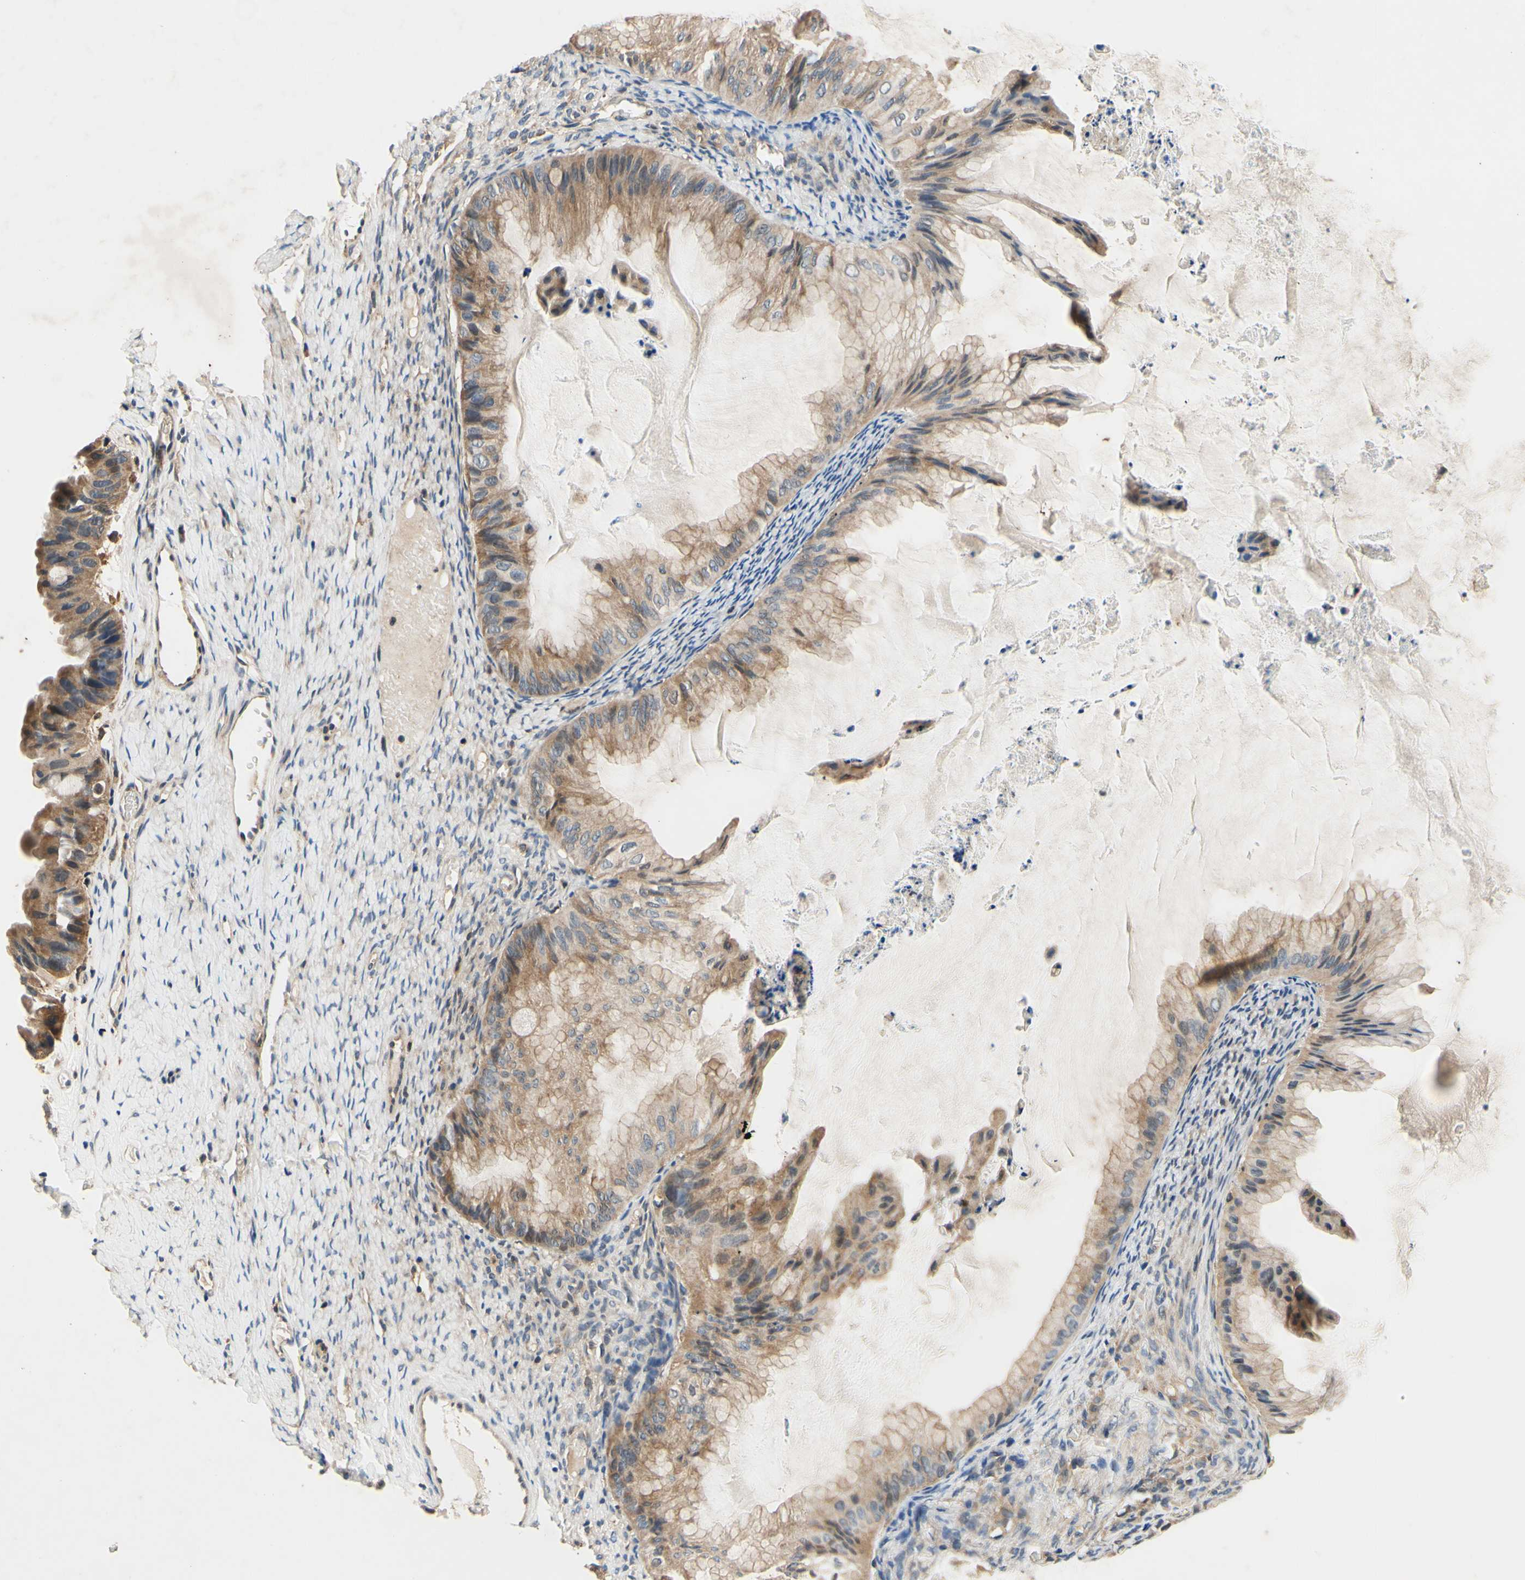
{"staining": {"intensity": "moderate", "quantity": "25%-75%", "location": "cytoplasmic/membranous"}, "tissue": "ovarian cancer", "cell_type": "Tumor cells", "image_type": "cancer", "snomed": [{"axis": "morphology", "description": "Cystadenocarcinoma, mucinous, NOS"}, {"axis": "topography", "description": "Ovary"}], "caption": "DAB (3,3'-diaminobenzidine) immunohistochemical staining of human mucinous cystadenocarcinoma (ovarian) demonstrates moderate cytoplasmic/membranous protein expression in approximately 25%-75% of tumor cells.", "gene": "PLA2G4A", "patient": {"sex": "female", "age": 61}}